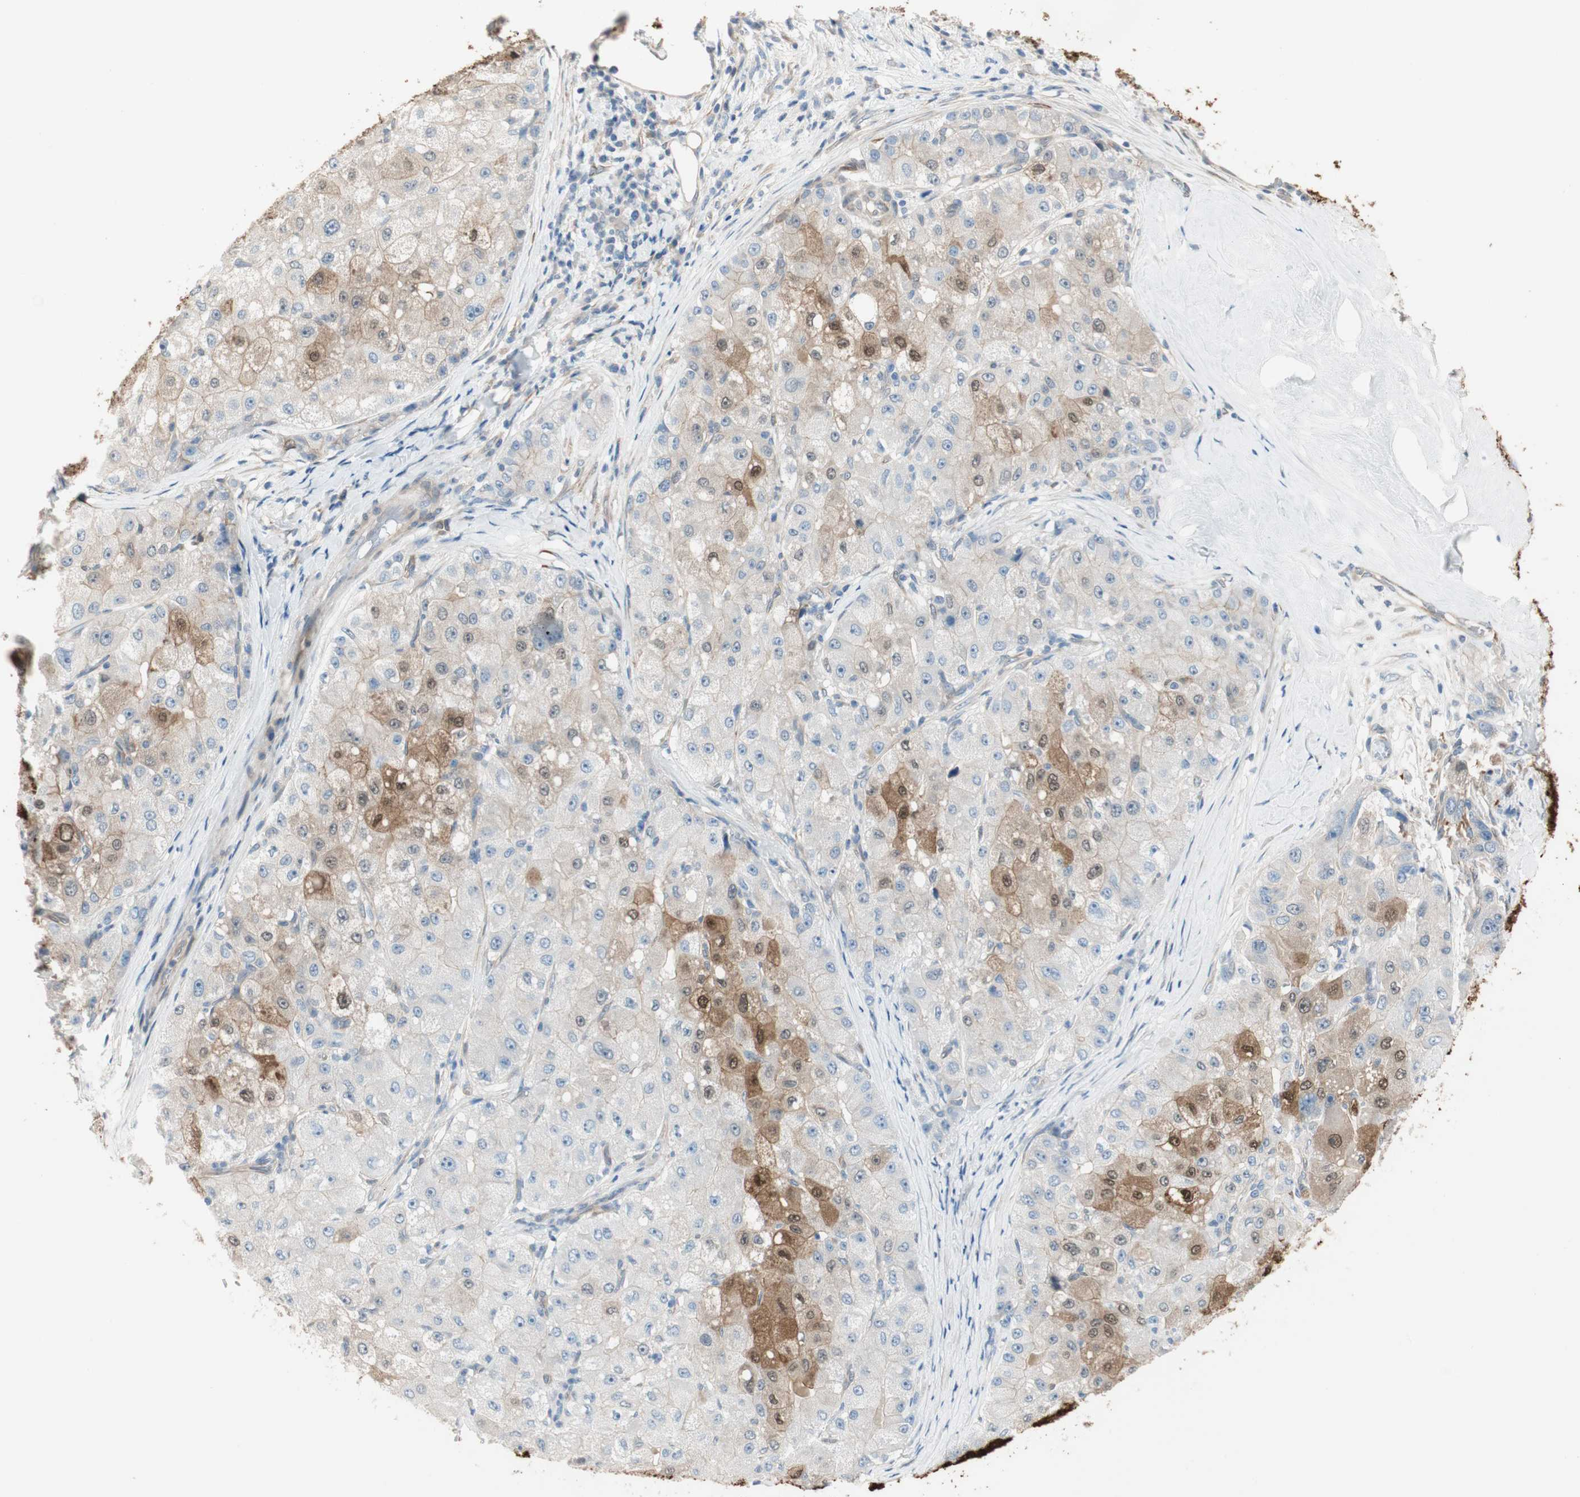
{"staining": {"intensity": "strong", "quantity": "<25%", "location": "cytoplasmic/membranous,nuclear"}, "tissue": "liver cancer", "cell_type": "Tumor cells", "image_type": "cancer", "snomed": [{"axis": "morphology", "description": "Carcinoma, Hepatocellular, NOS"}, {"axis": "topography", "description": "Liver"}], "caption": "Hepatocellular carcinoma (liver) was stained to show a protein in brown. There is medium levels of strong cytoplasmic/membranous and nuclear positivity in about <25% of tumor cells.", "gene": "CDK3", "patient": {"sex": "male", "age": 80}}